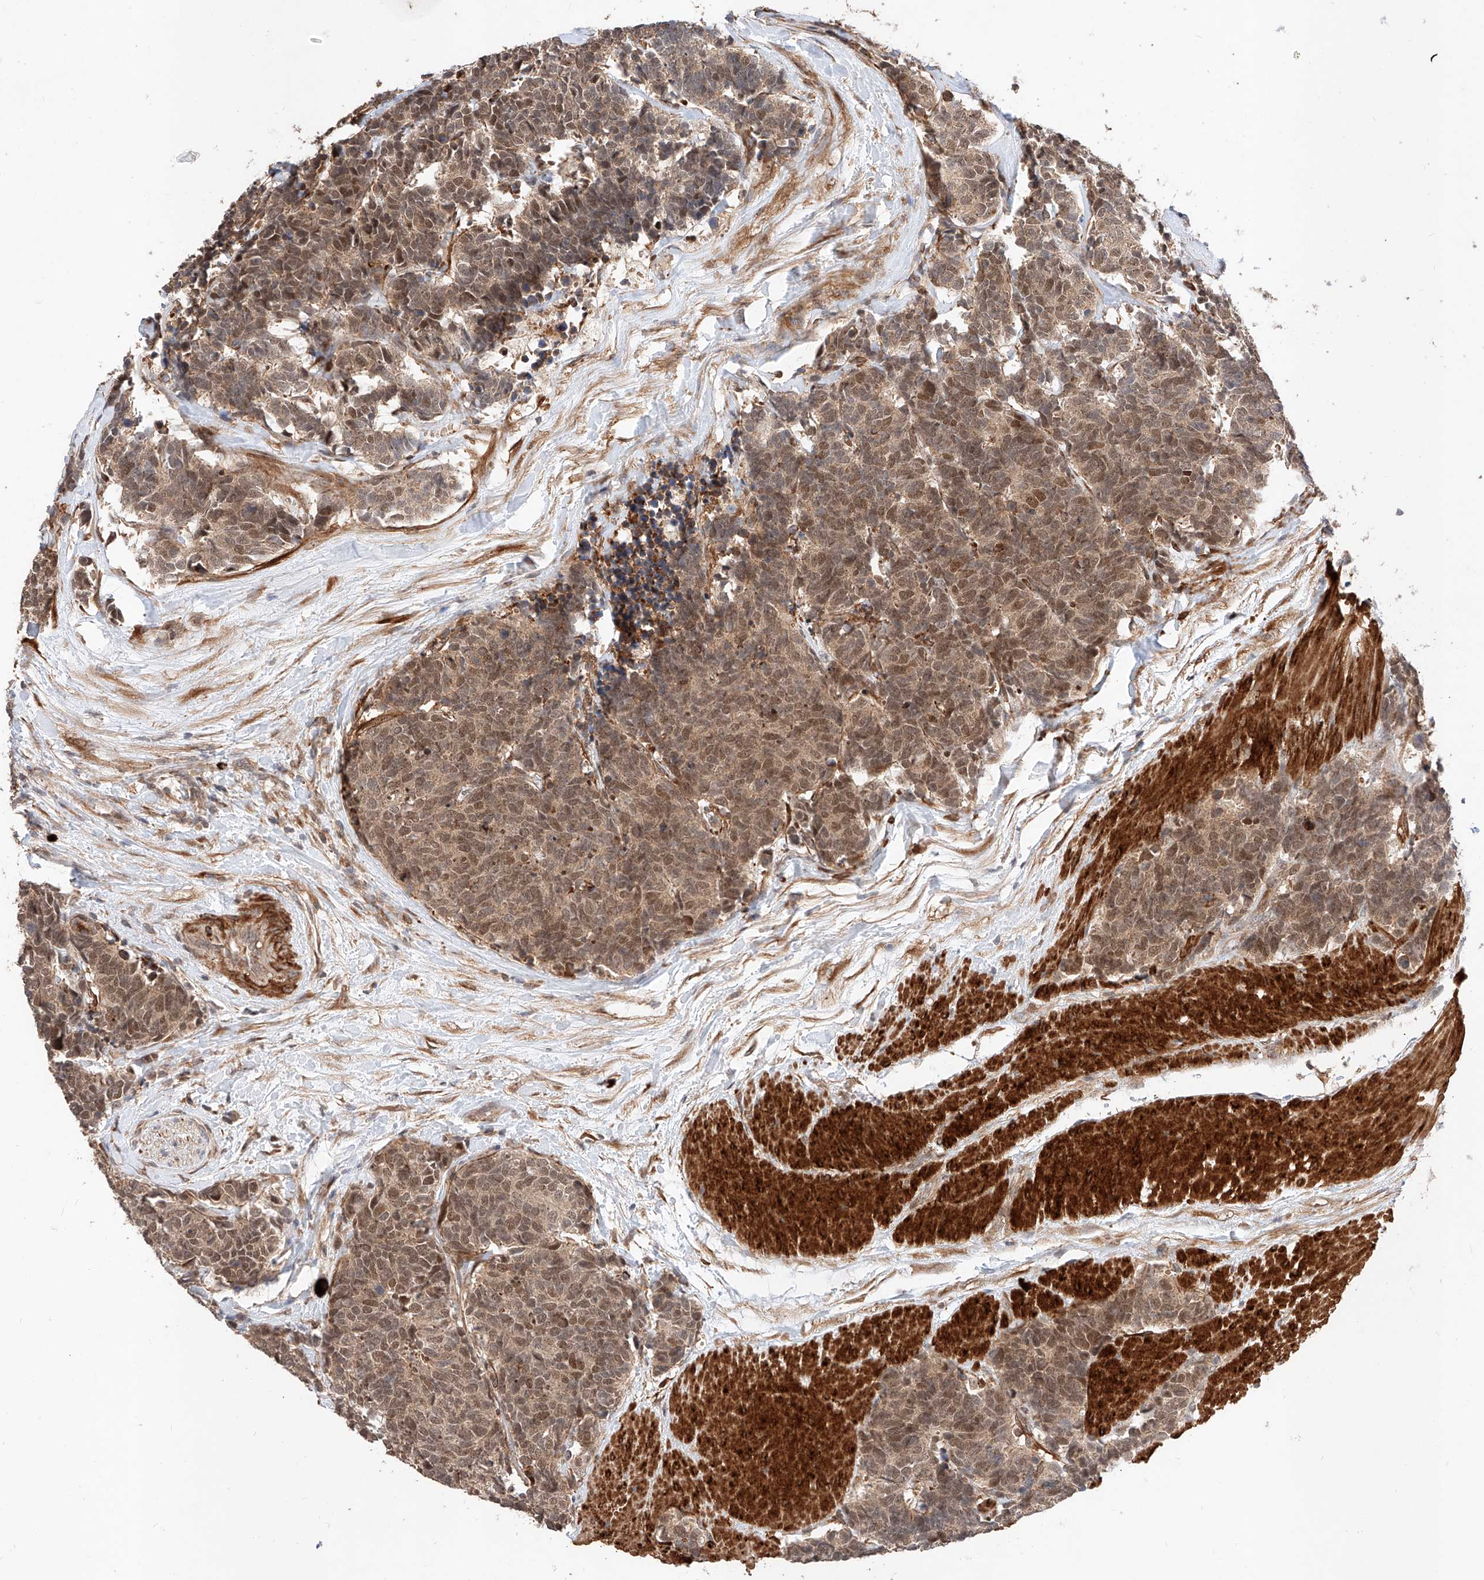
{"staining": {"intensity": "moderate", "quantity": ">75%", "location": "cytoplasmic/membranous,nuclear"}, "tissue": "carcinoid", "cell_type": "Tumor cells", "image_type": "cancer", "snomed": [{"axis": "morphology", "description": "Carcinoma, NOS"}, {"axis": "morphology", "description": "Carcinoid, malignant, NOS"}, {"axis": "topography", "description": "Urinary bladder"}], "caption": "Human carcinoma stained with a brown dye demonstrates moderate cytoplasmic/membranous and nuclear positive staining in approximately >75% of tumor cells.", "gene": "RAB23", "patient": {"sex": "male", "age": 57}}